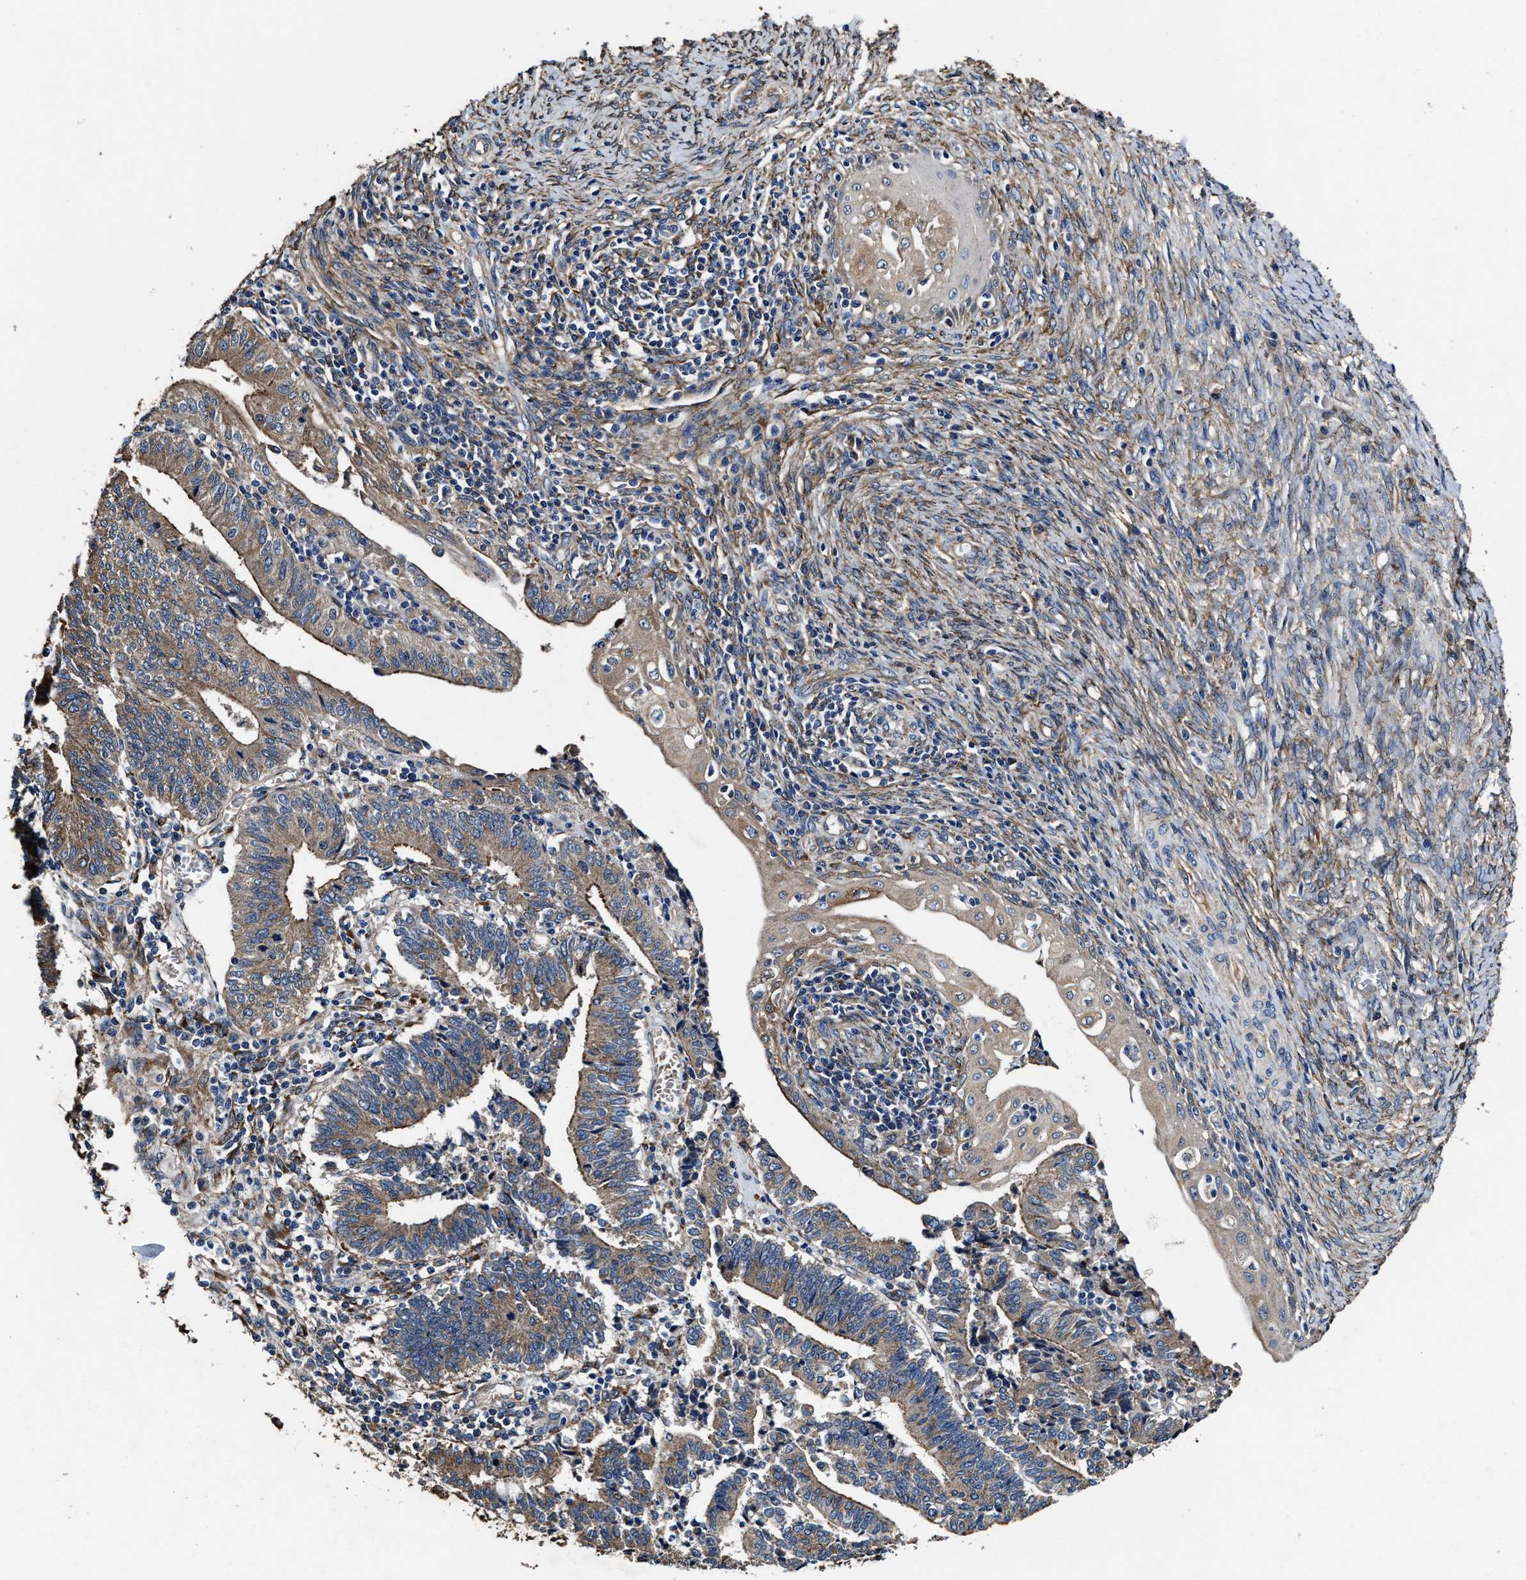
{"staining": {"intensity": "moderate", "quantity": ">75%", "location": "cytoplasmic/membranous"}, "tissue": "cervical cancer", "cell_type": "Tumor cells", "image_type": "cancer", "snomed": [{"axis": "morphology", "description": "Adenocarcinoma, NOS"}, {"axis": "topography", "description": "Cervix"}], "caption": "Brown immunohistochemical staining in human cervical cancer (adenocarcinoma) reveals moderate cytoplasmic/membranous positivity in approximately >75% of tumor cells.", "gene": "IDNK", "patient": {"sex": "female", "age": 44}}